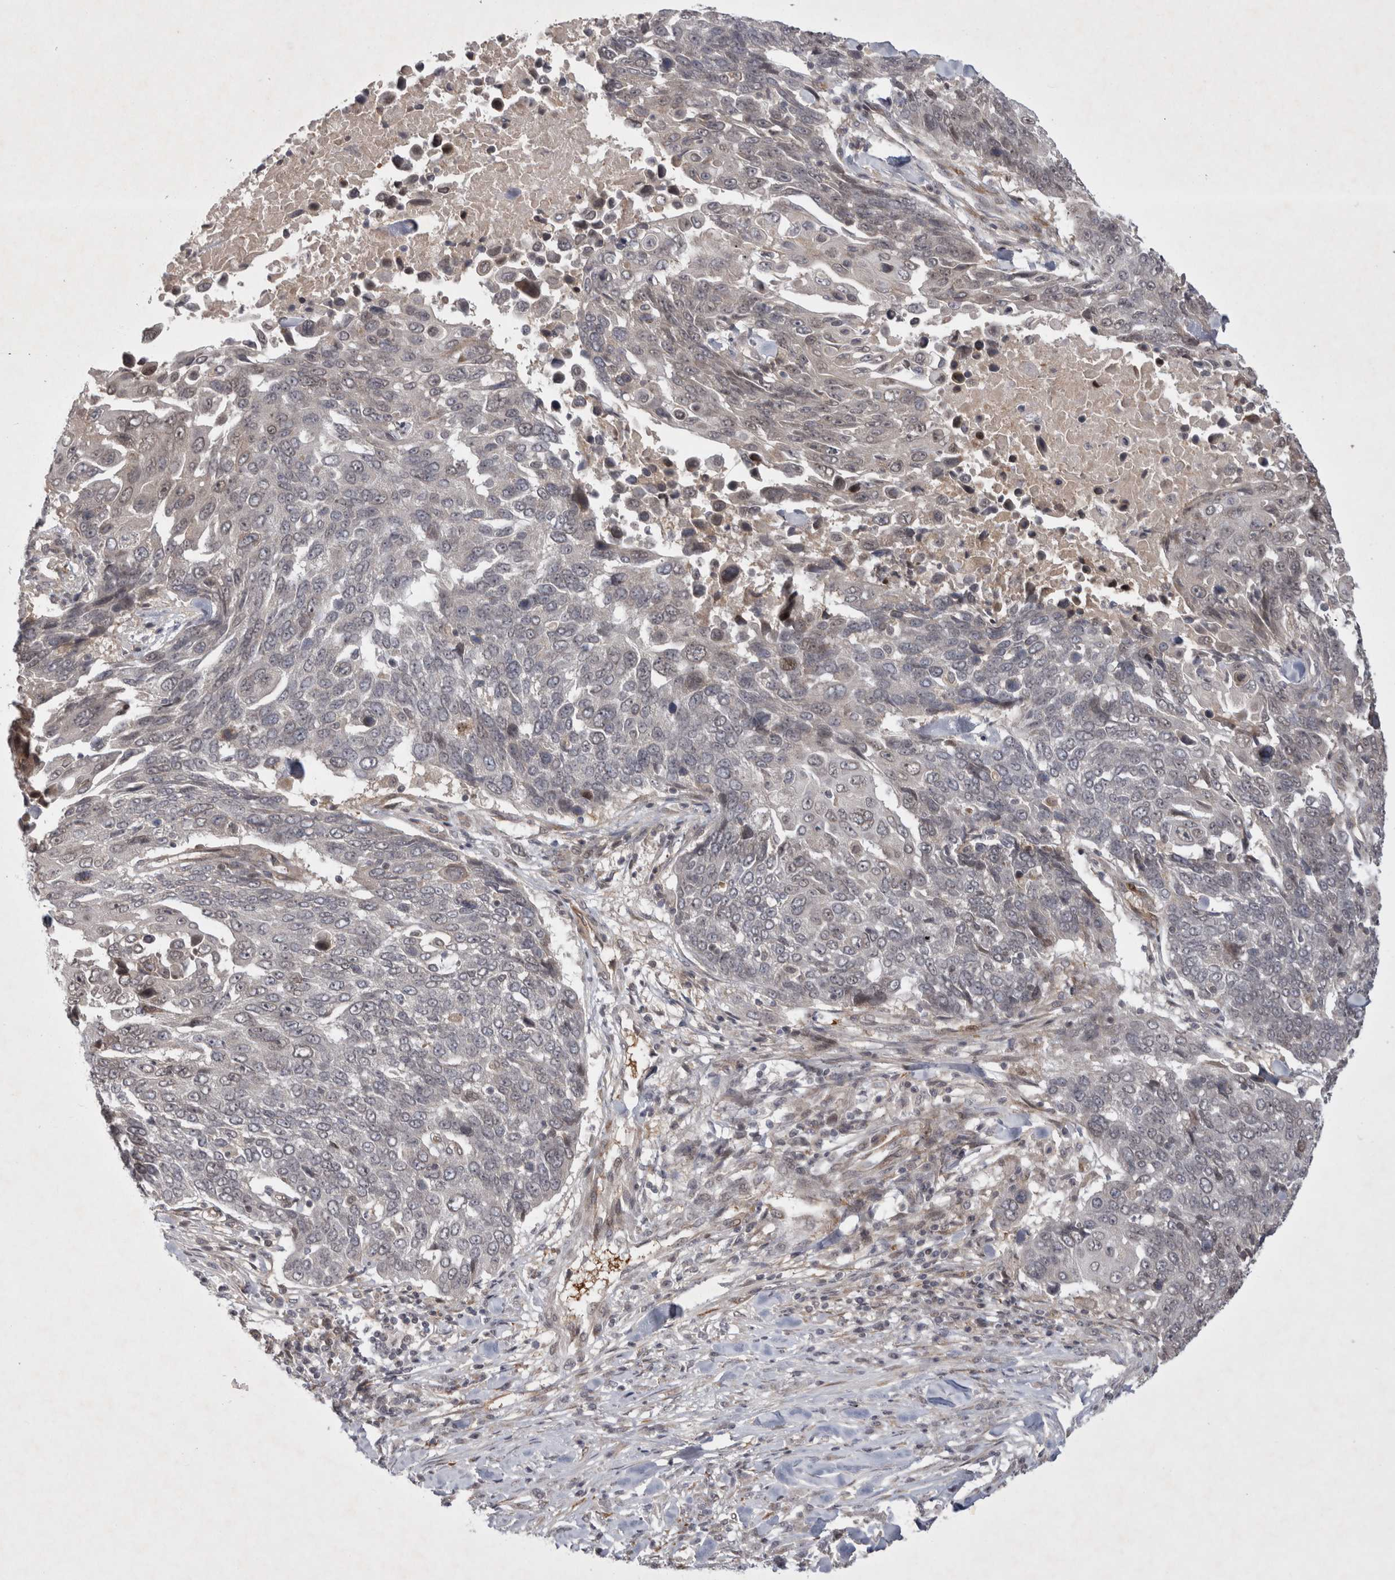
{"staining": {"intensity": "negative", "quantity": "none", "location": "none"}, "tissue": "lung cancer", "cell_type": "Tumor cells", "image_type": "cancer", "snomed": [{"axis": "morphology", "description": "Squamous cell carcinoma, NOS"}, {"axis": "topography", "description": "Lung"}], "caption": "Immunohistochemical staining of lung cancer (squamous cell carcinoma) reveals no significant positivity in tumor cells. The staining was performed using DAB (3,3'-diaminobenzidine) to visualize the protein expression in brown, while the nuclei were stained in blue with hematoxylin (Magnification: 20x).", "gene": "ZNF318", "patient": {"sex": "male", "age": 66}}